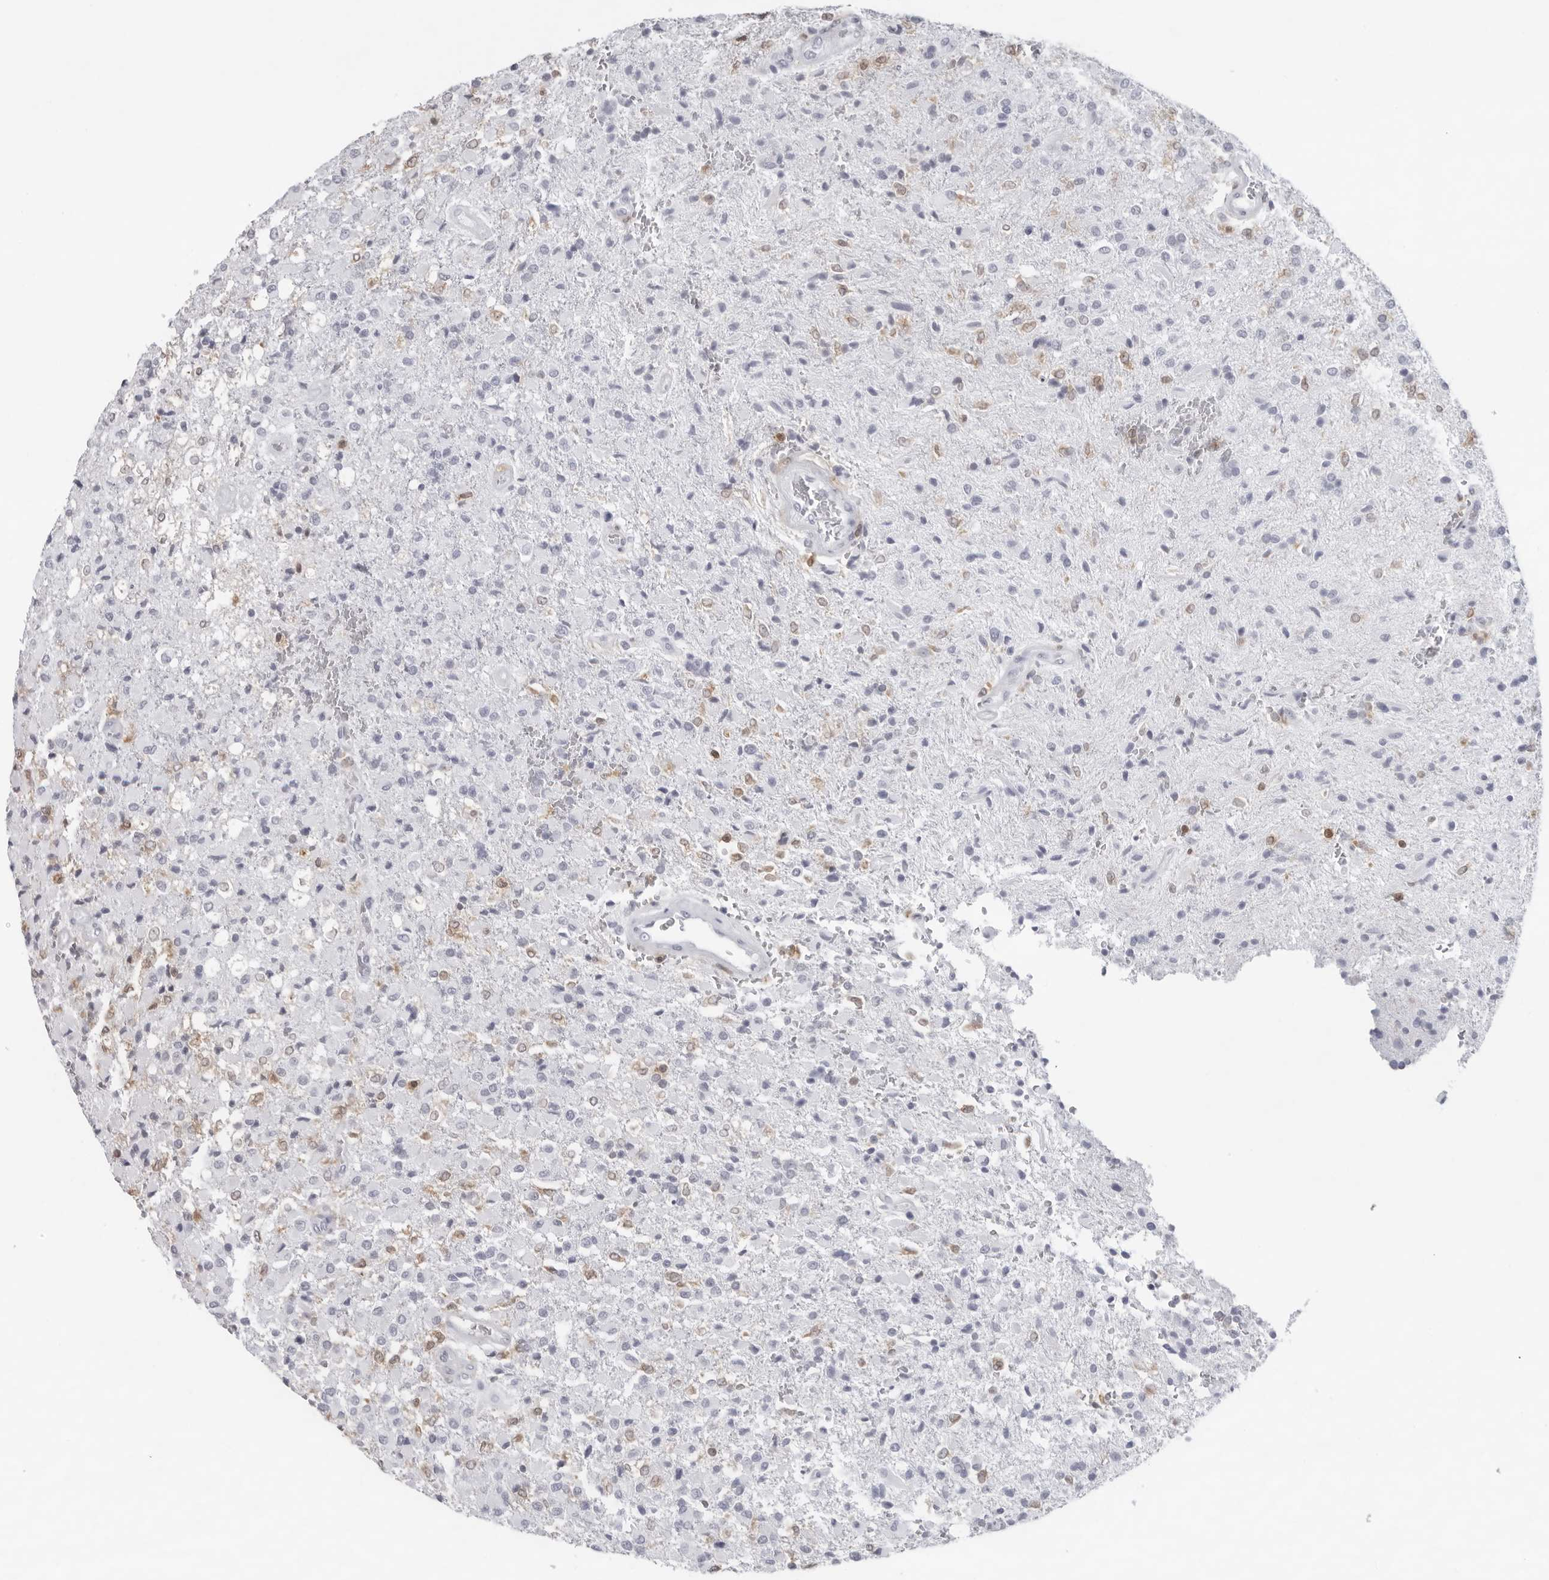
{"staining": {"intensity": "negative", "quantity": "none", "location": "none"}, "tissue": "glioma", "cell_type": "Tumor cells", "image_type": "cancer", "snomed": [{"axis": "morphology", "description": "Glioma, malignant, High grade"}, {"axis": "topography", "description": "Brain"}], "caption": "DAB (3,3'-diaminobenzidine) immunohistochemical staining of human malignant glioma (high-grade) reveals no significant positivity in tumor cells.", "gene": "FMNL1", "patient": {"sex": "male", "age": 71}}